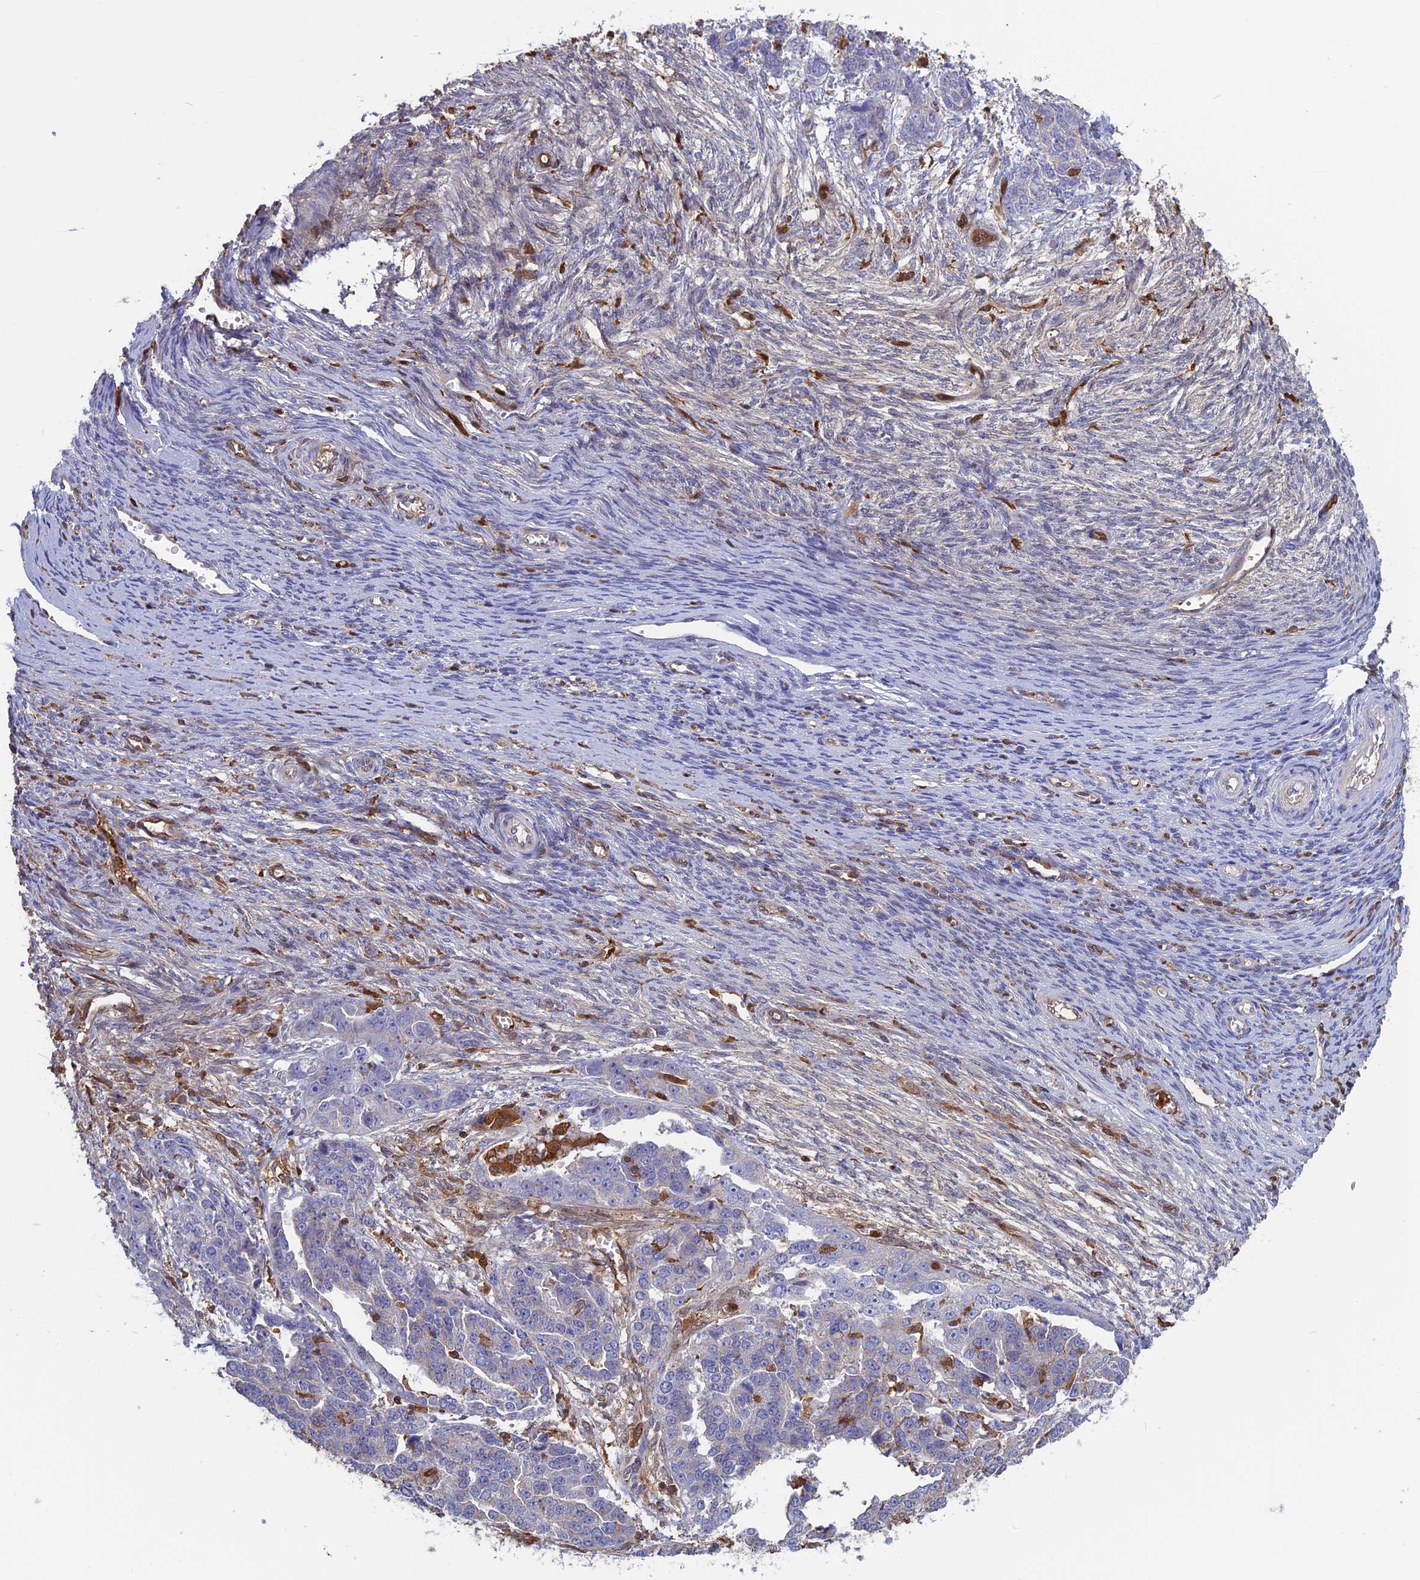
{"staining": {"intensity": "negative", "quantity": "none", "location": "none"}, "tissue": "ovarian cancer", "cell_type": "Tumor cells", "image_type": "cancer", "snomed": [{"axis": "morphology", "description": "Cystadenocarcinoma, serous, NOS"}, {"axis": "topography", "description": "Ovary"}], "caption": "IHC image of ovarian cancer stained for a protein (brown), which exhibits no positivity in tumor cells.", "gene": "ARHGAP18", "patient": {"sex": "female", "age": 44}}